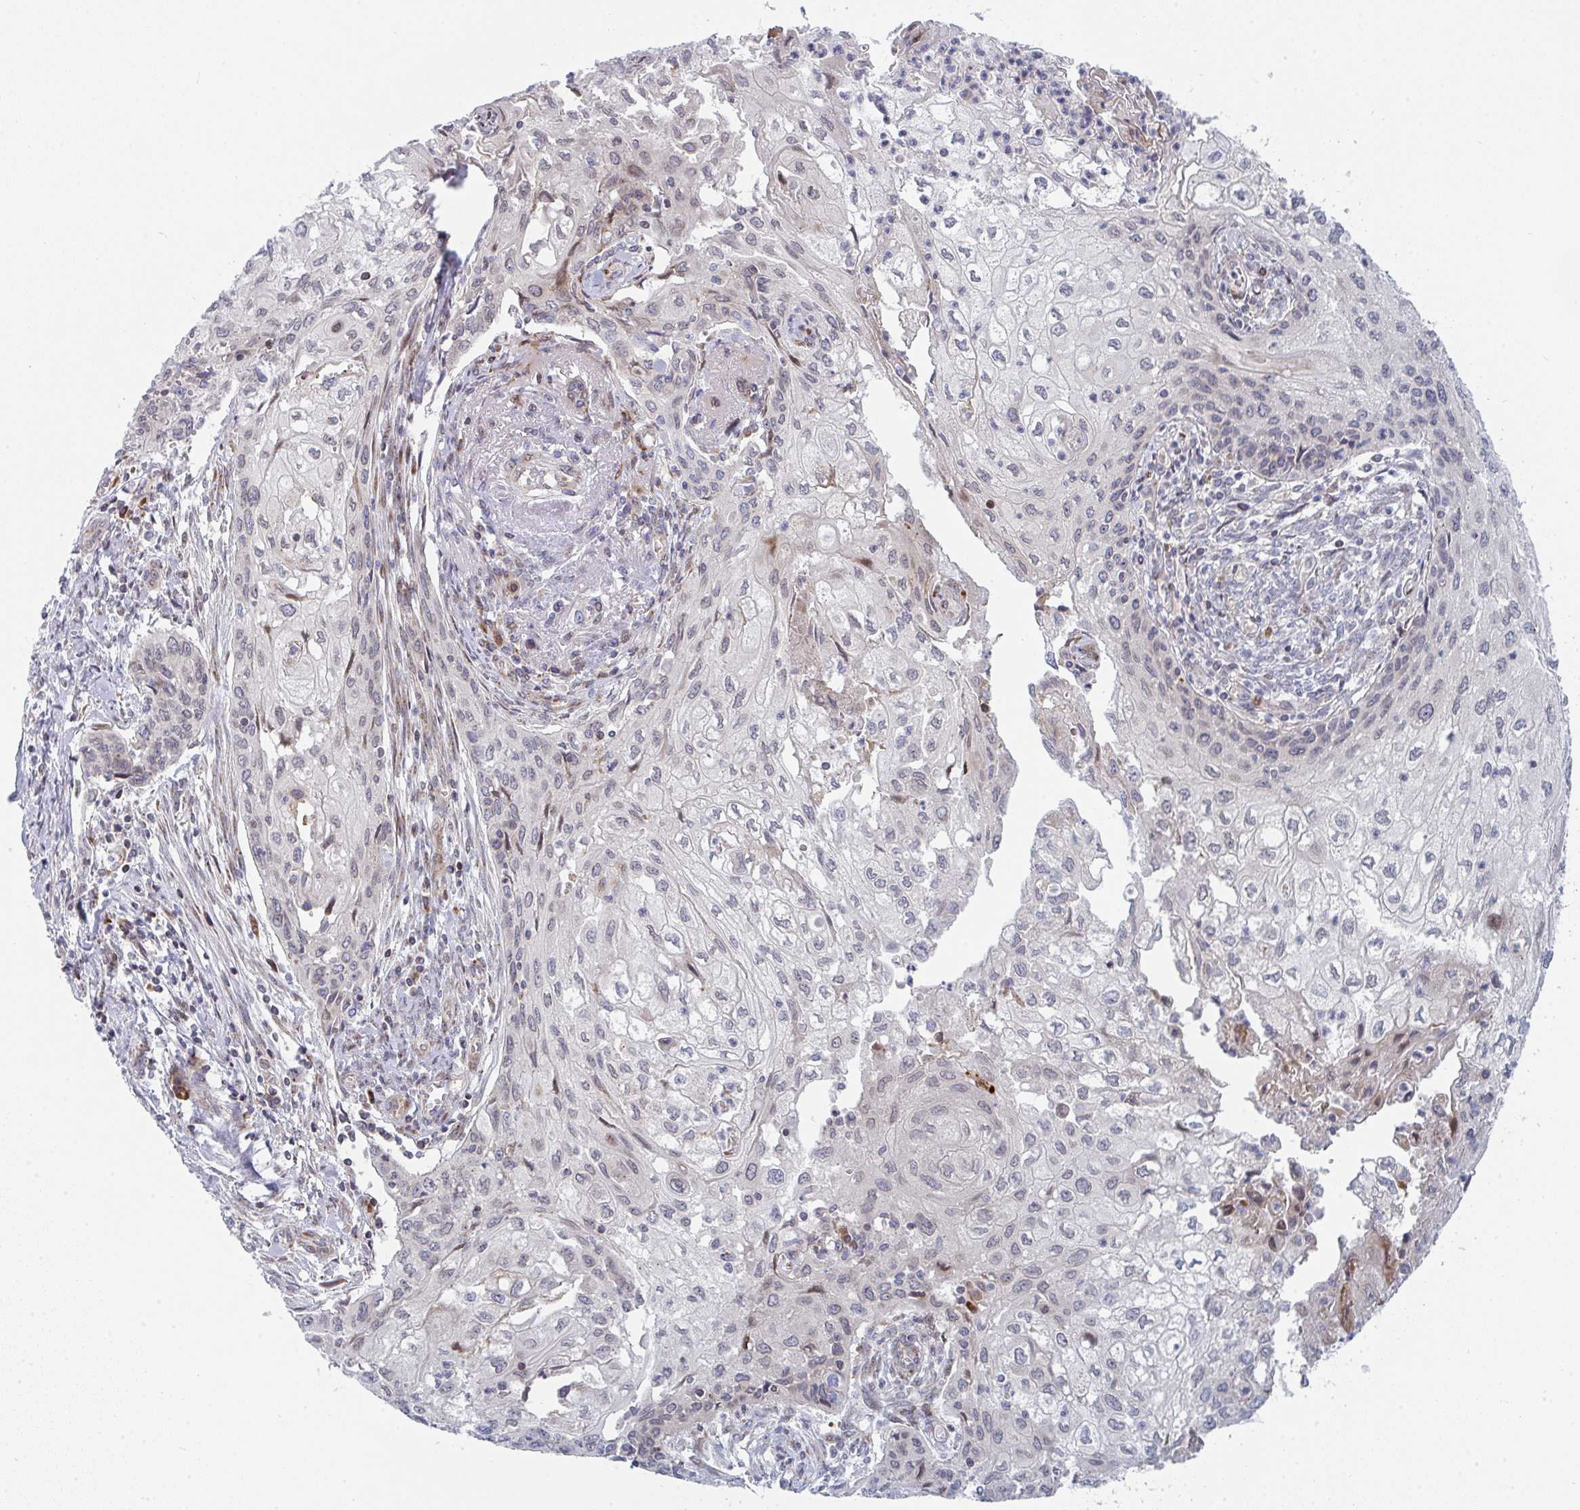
{"staining": {"intensity": "negative", "quantity": "none", "location": "none"}, "tissue": "cervical cancer", "cell_type": "Tumor cells", "image_type": "cancer", "snomed": [{"axis": "morphology", "description": "Squamous cell carcinoma, NOS"}, {"axis": "topography", "description": "Cervix"}], "caption": "Immunohistochemistry (IHC) micrograph of neoplastic tissue: human cervical squamous cell carcinoma stained with DAB displays no significant protein staining in tumor cells.", "gene": "PRKCH", "patient": {"sex": "female", "age": 67}}